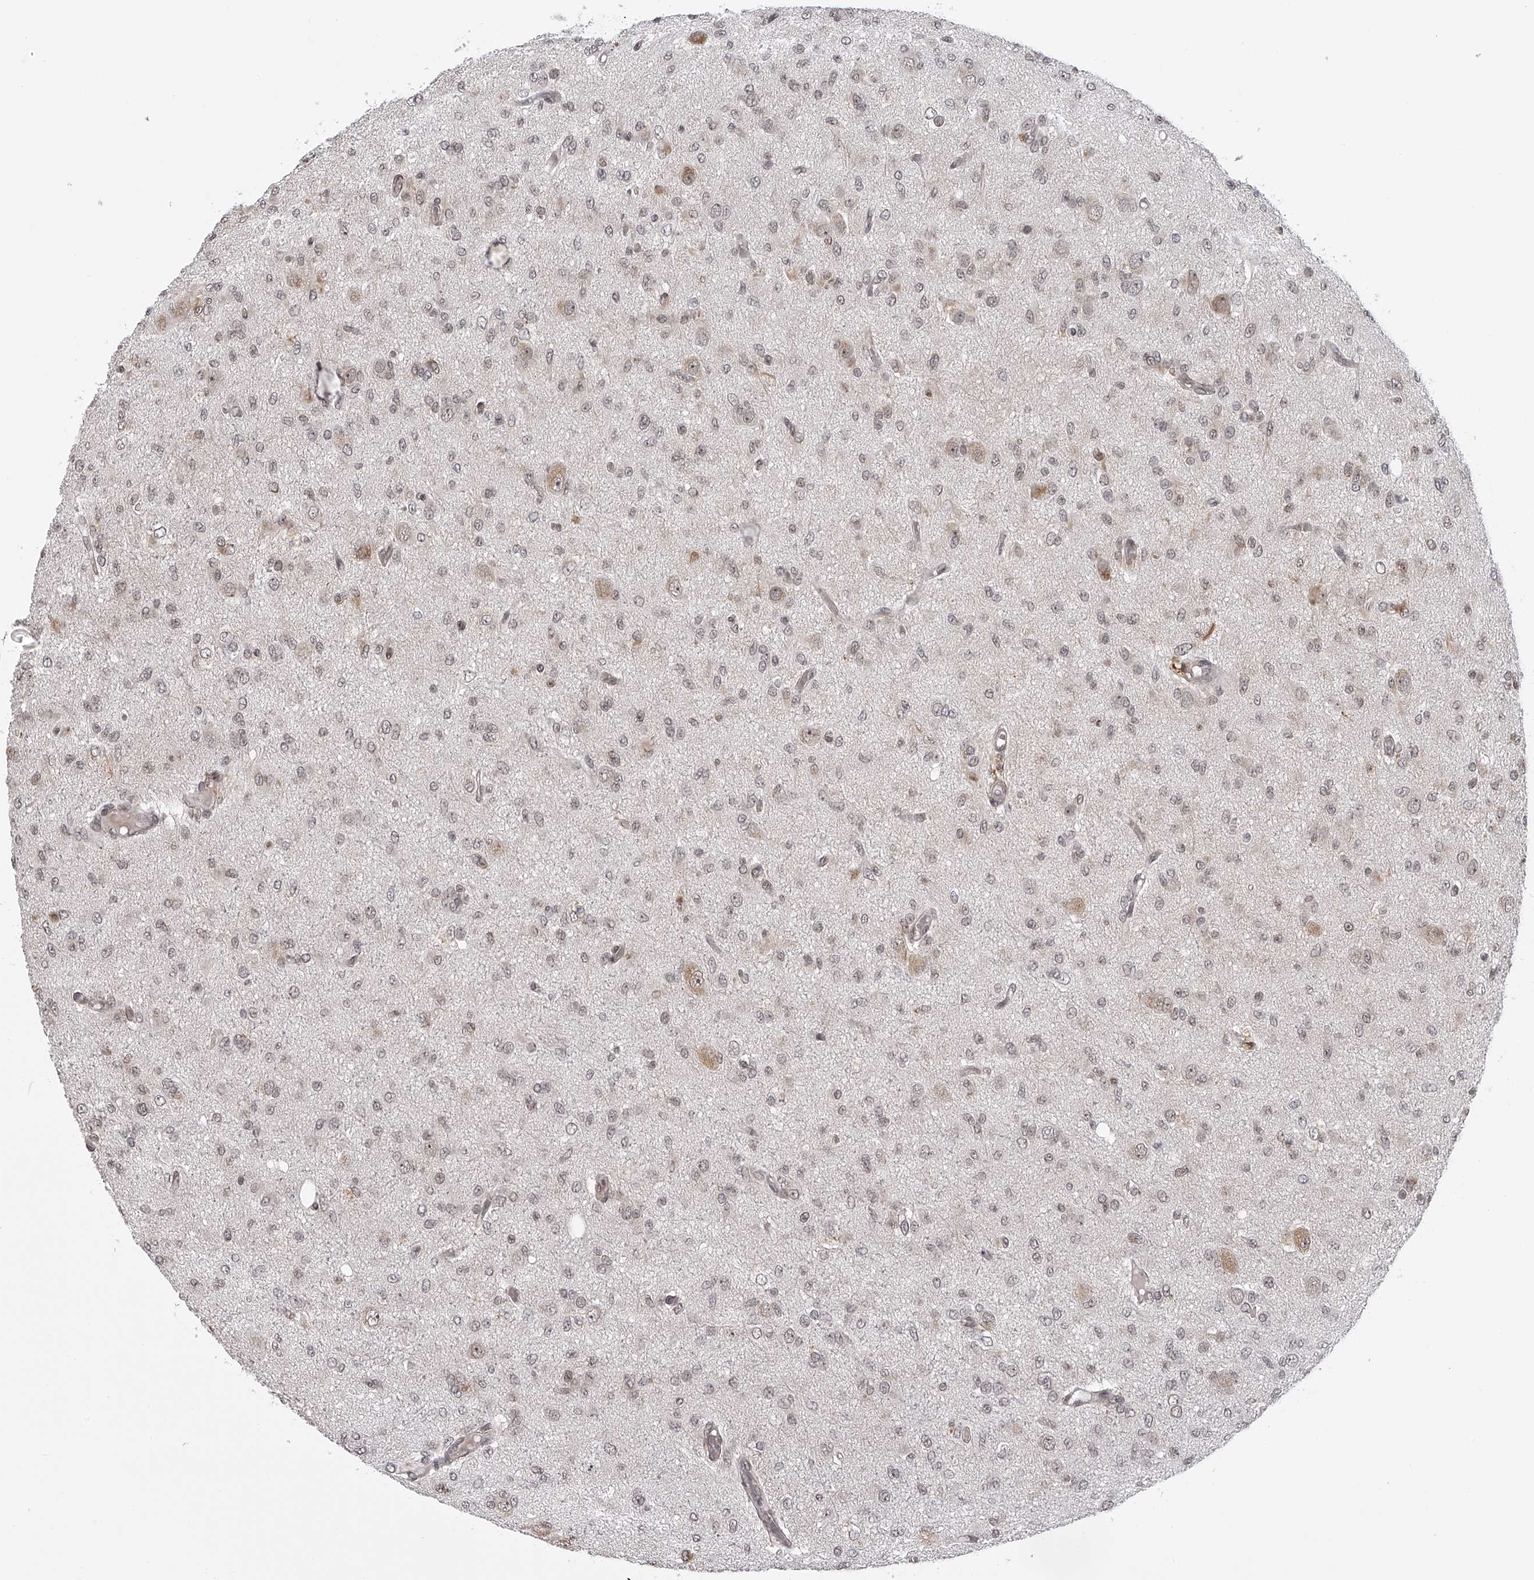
{"staining": {"intensity": "weak", "quantity": "<25%", "location": "cytoplasmic/membranous,nuclear"}, "tissue": "glioma", "cell_type": "Tumor cells", "image_type": "cancer", "snomed": [{"axis": "morphology", "description": "Glioma, malignant, High grade"}, {"axis": "topography", "description": "Brain"}], "caption": "Immunohistochemical staining of human malignant high-grade glioma demonstrates no significant expression in tumor cells.", "gene": "ODF2L", "patient": {"sex": "female", "age": 59}}